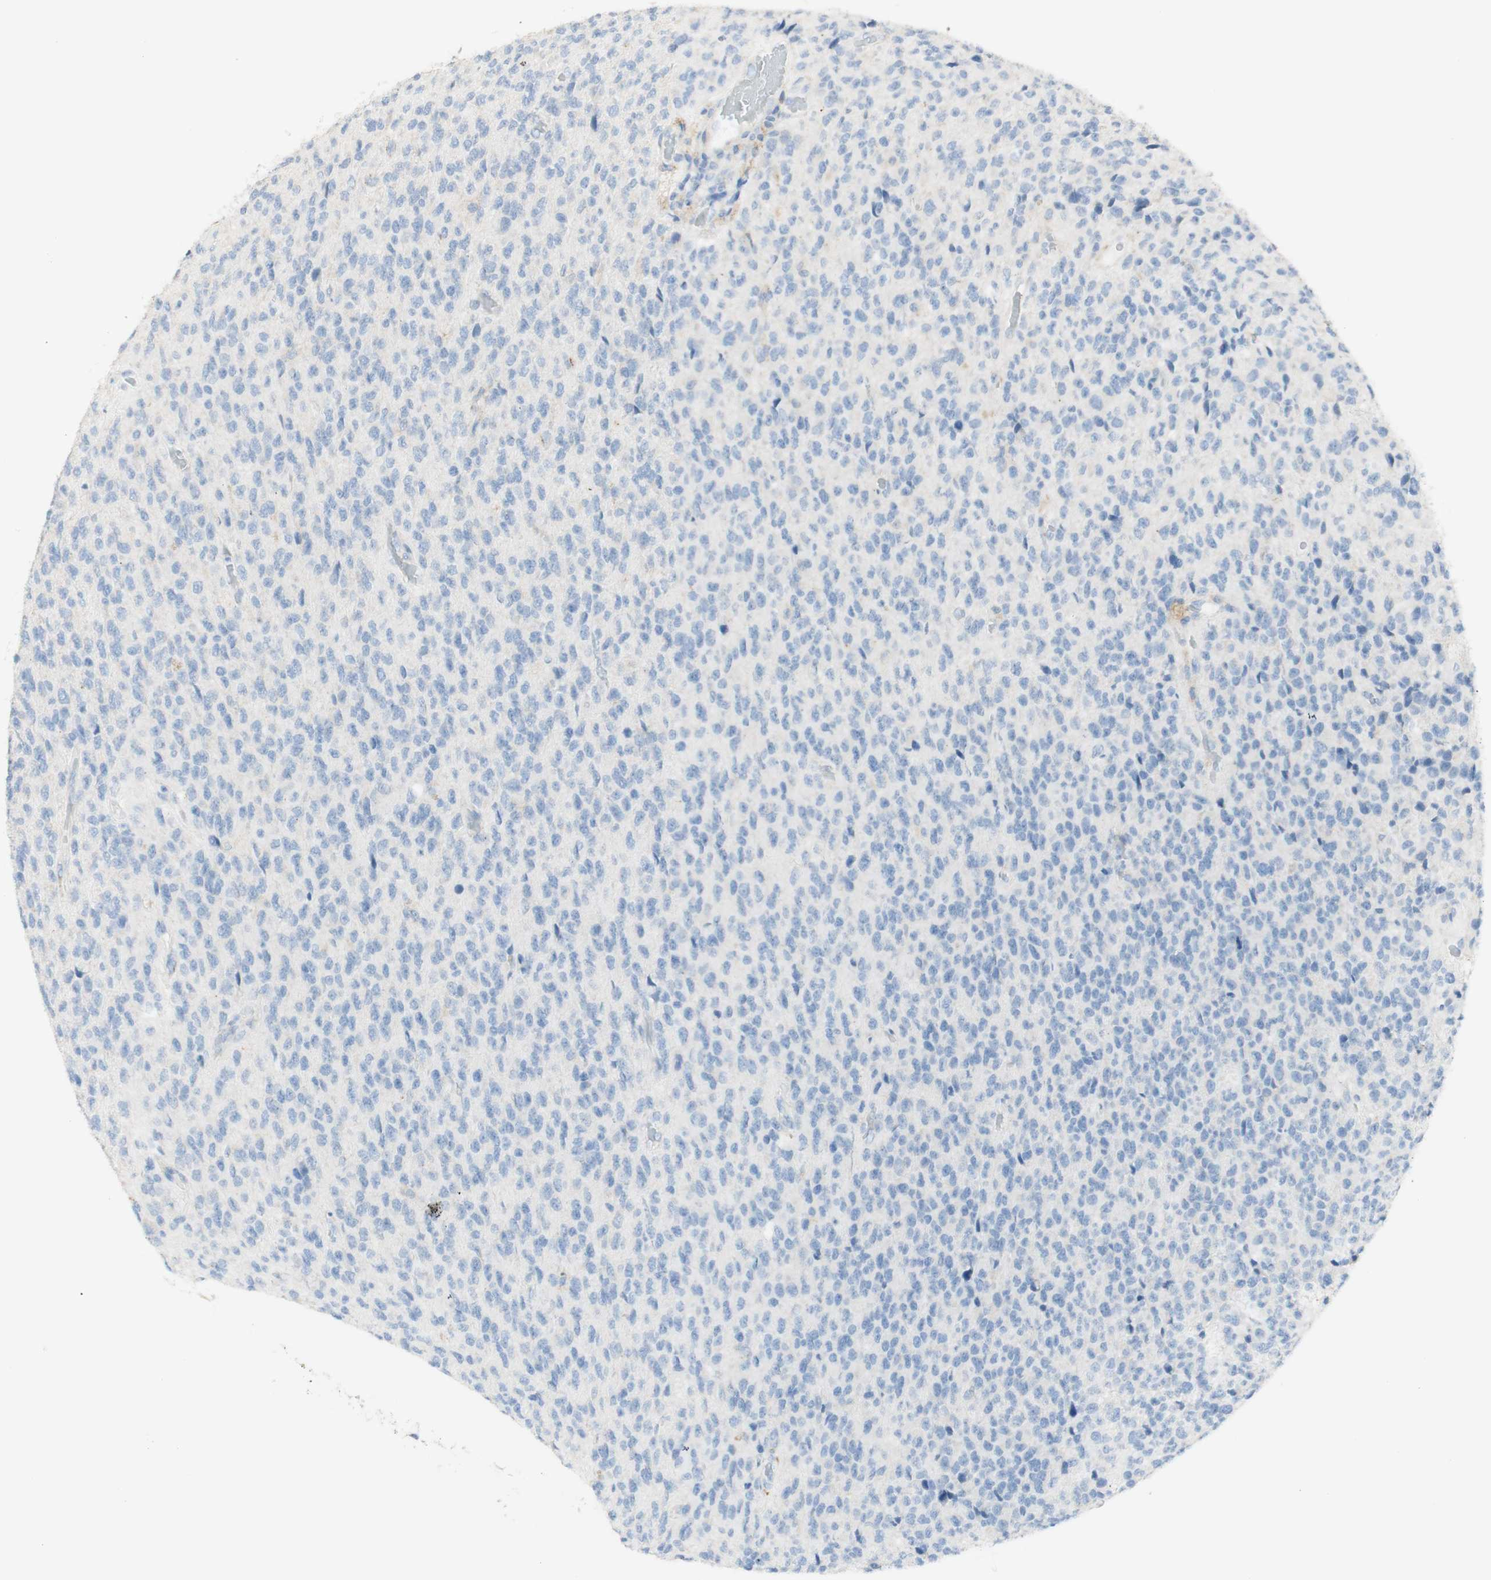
{"staining": {"intensity": "negative", "quantity": "none", "location": "none"}, "tissue": "glioma", "cell_type": "Tumor cells", "image_type": "cancer", "snomed": [{"axis": "morphology", "description": "Glioma, malignant, High grade"}, {"axis": "topography", "description": "pancreas cauda"}], "caption": "Tumor cells are negative for brown protein staining in glioma.", "gene": "ART3", "patient": {"sex": "male", "age": 60}}